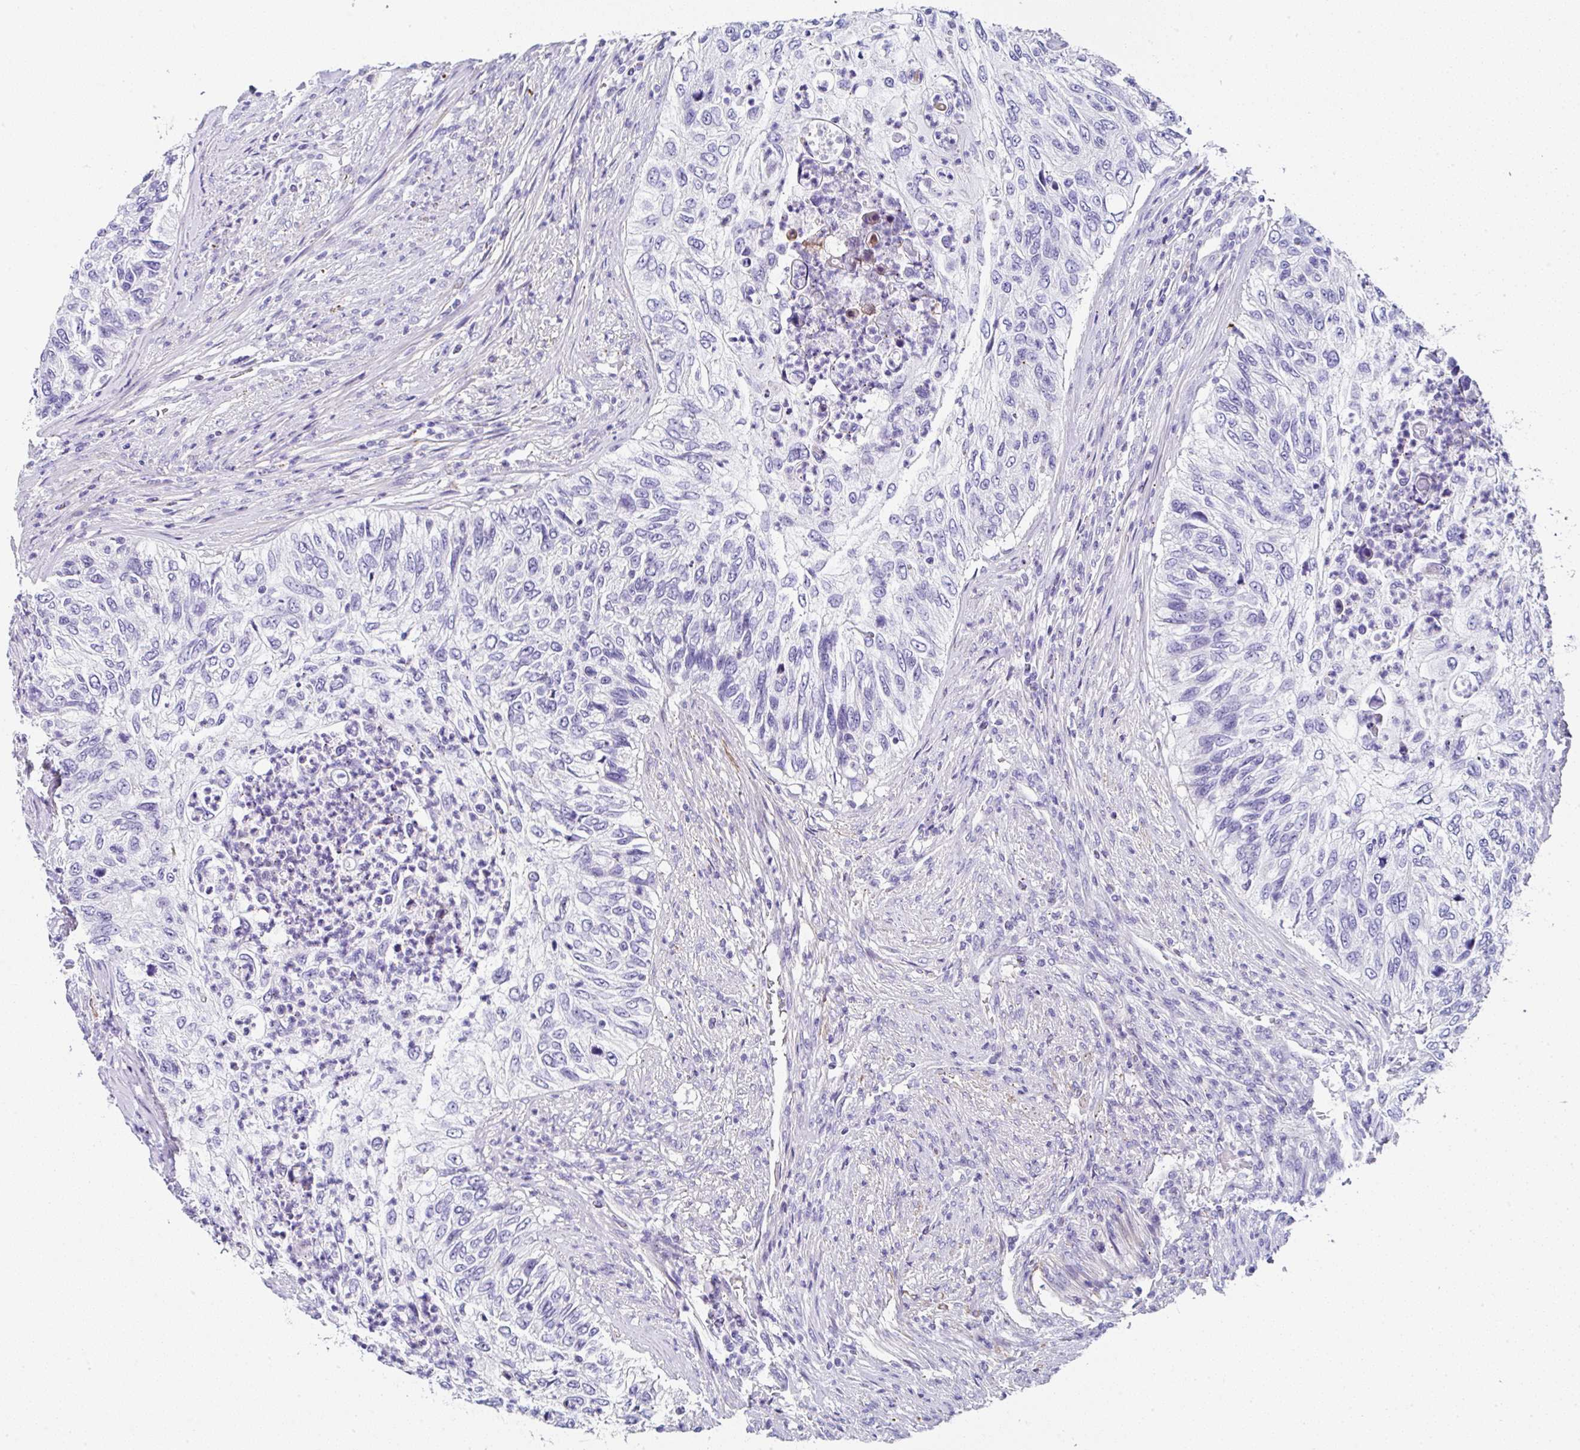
{"staining": {"intensity": "negative", "quantity": "none", "location": "none"}, "tissue": "urothelial cancer", "cell_type": "Tumor cells", "image_type": "cancer", "snomed": [{"axis": "morphology", "description": "Urothelial carcinoma, High grade"}, {"axis": "topography", "description": "Urinary bladder"}], "caption": "An IHC image of urothelial carcinoma (high-grade) is shown. There is no staining in tumor cells of urothelial carcinoma (high-grade).", "gene": "PPFIA4", "patient": {"sex": "female", "age": 60}}